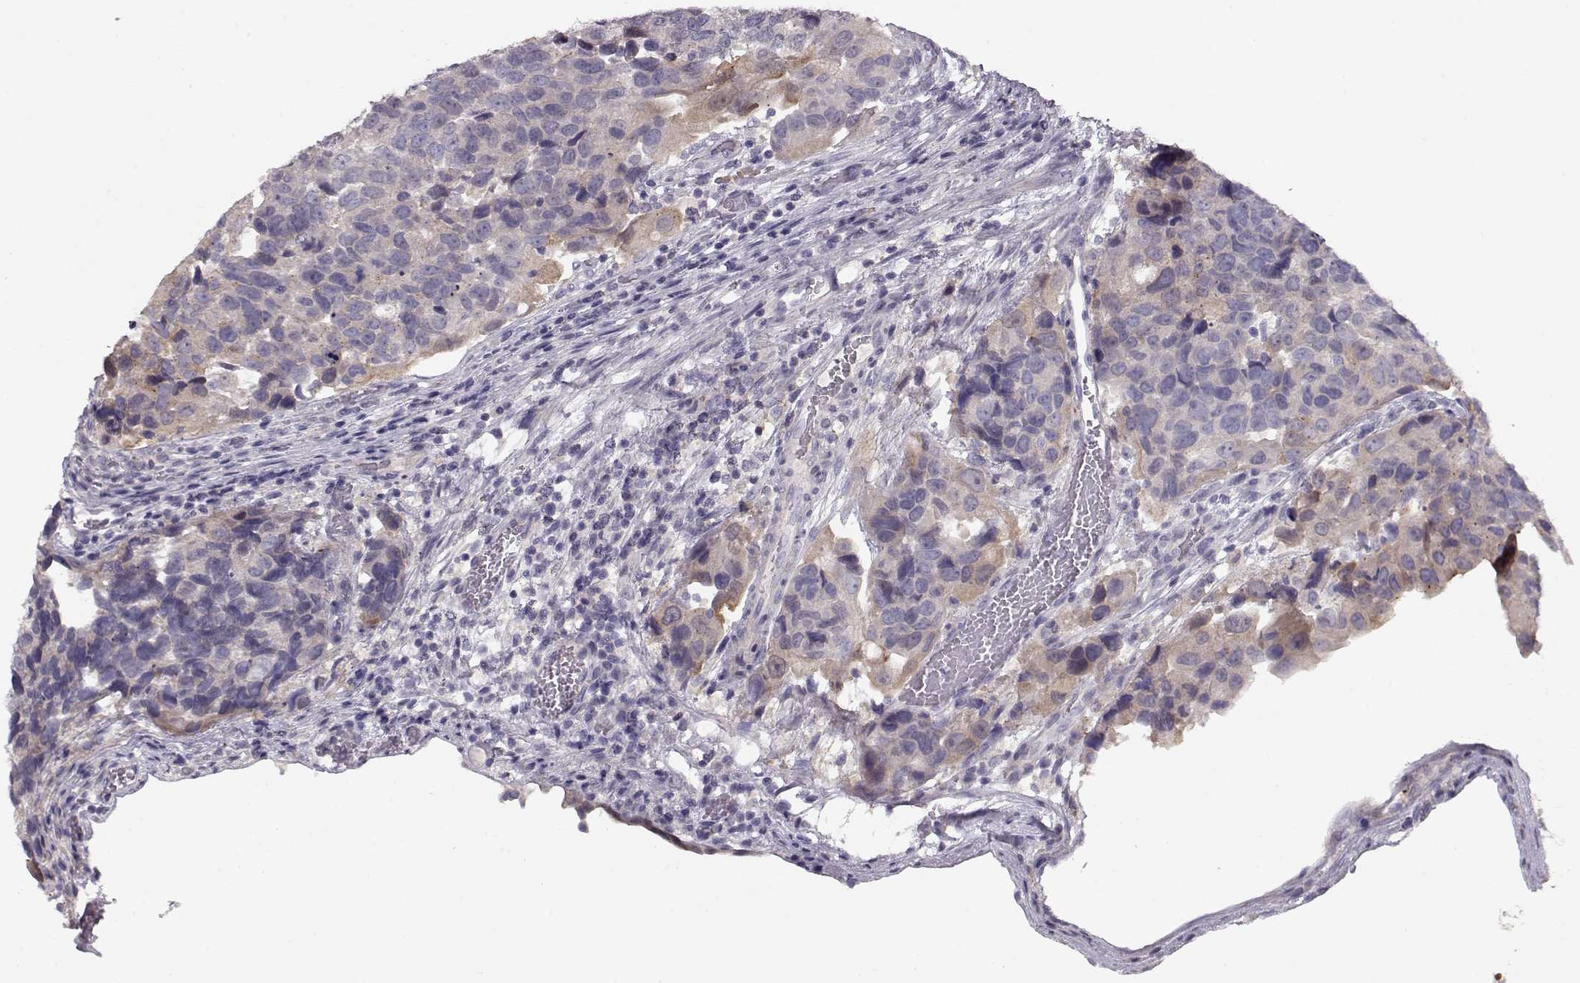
{"staining": {"intensity": "negative", "quantity": "none", "location": "none"}, "tissue": "urothelial cancer", "cell_type": "Tumor cells", "image_type": "cancer", "snomed": [{"axis": "morphology", "description": "Urothelial carcinoma, High grade"}, {"axis": "topography", "description": "Urinary bladder"}], "caption": "Tumor cells are negative for protein expression in human urothelial cancer.", "gene": "GRK1", "patient": {"sex": "male", "age": 60}}